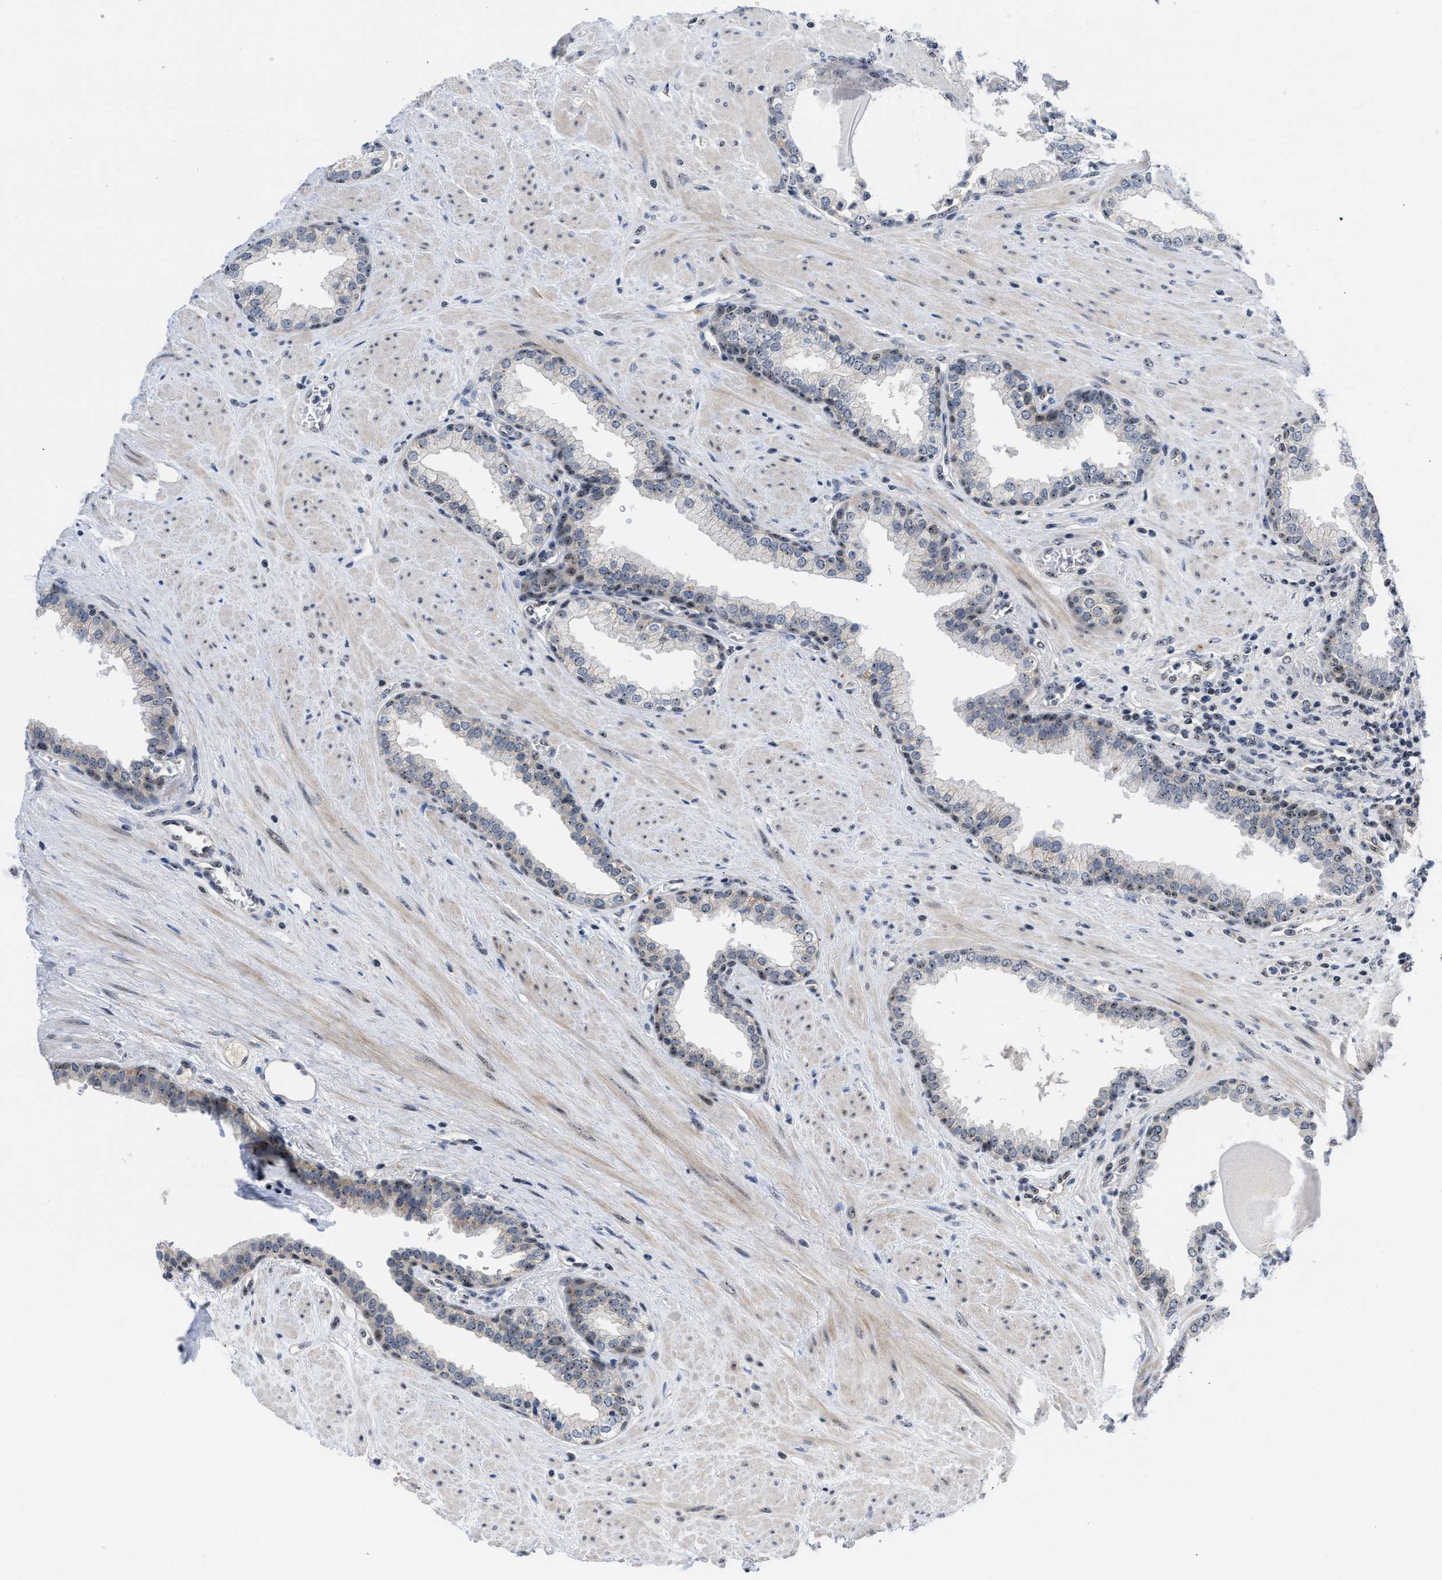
{"staining": {"intensity": "weak", "quantity": "25%-75%", "location": "nuclear"}, "tissue": "prostate", "cell_type": "Glandular cells", "image_type": "normal", "snomed": [{"axis": "morphology", "description": "Normal tissue, NOS"}, {"axis": "topography", "description": "Prostate"}], "caption": "Immunohistochemistry (IHC) histopathology image of benign prostate: prostate stained using immunohistochemistry (IHC) demonstrates low levels of weak protein expression localized specifically in the nuclear of glandular cells, appearing as a nuclear brown color.", "gene": "NOP58", "patient": {"sex": "male", "age": 51}}